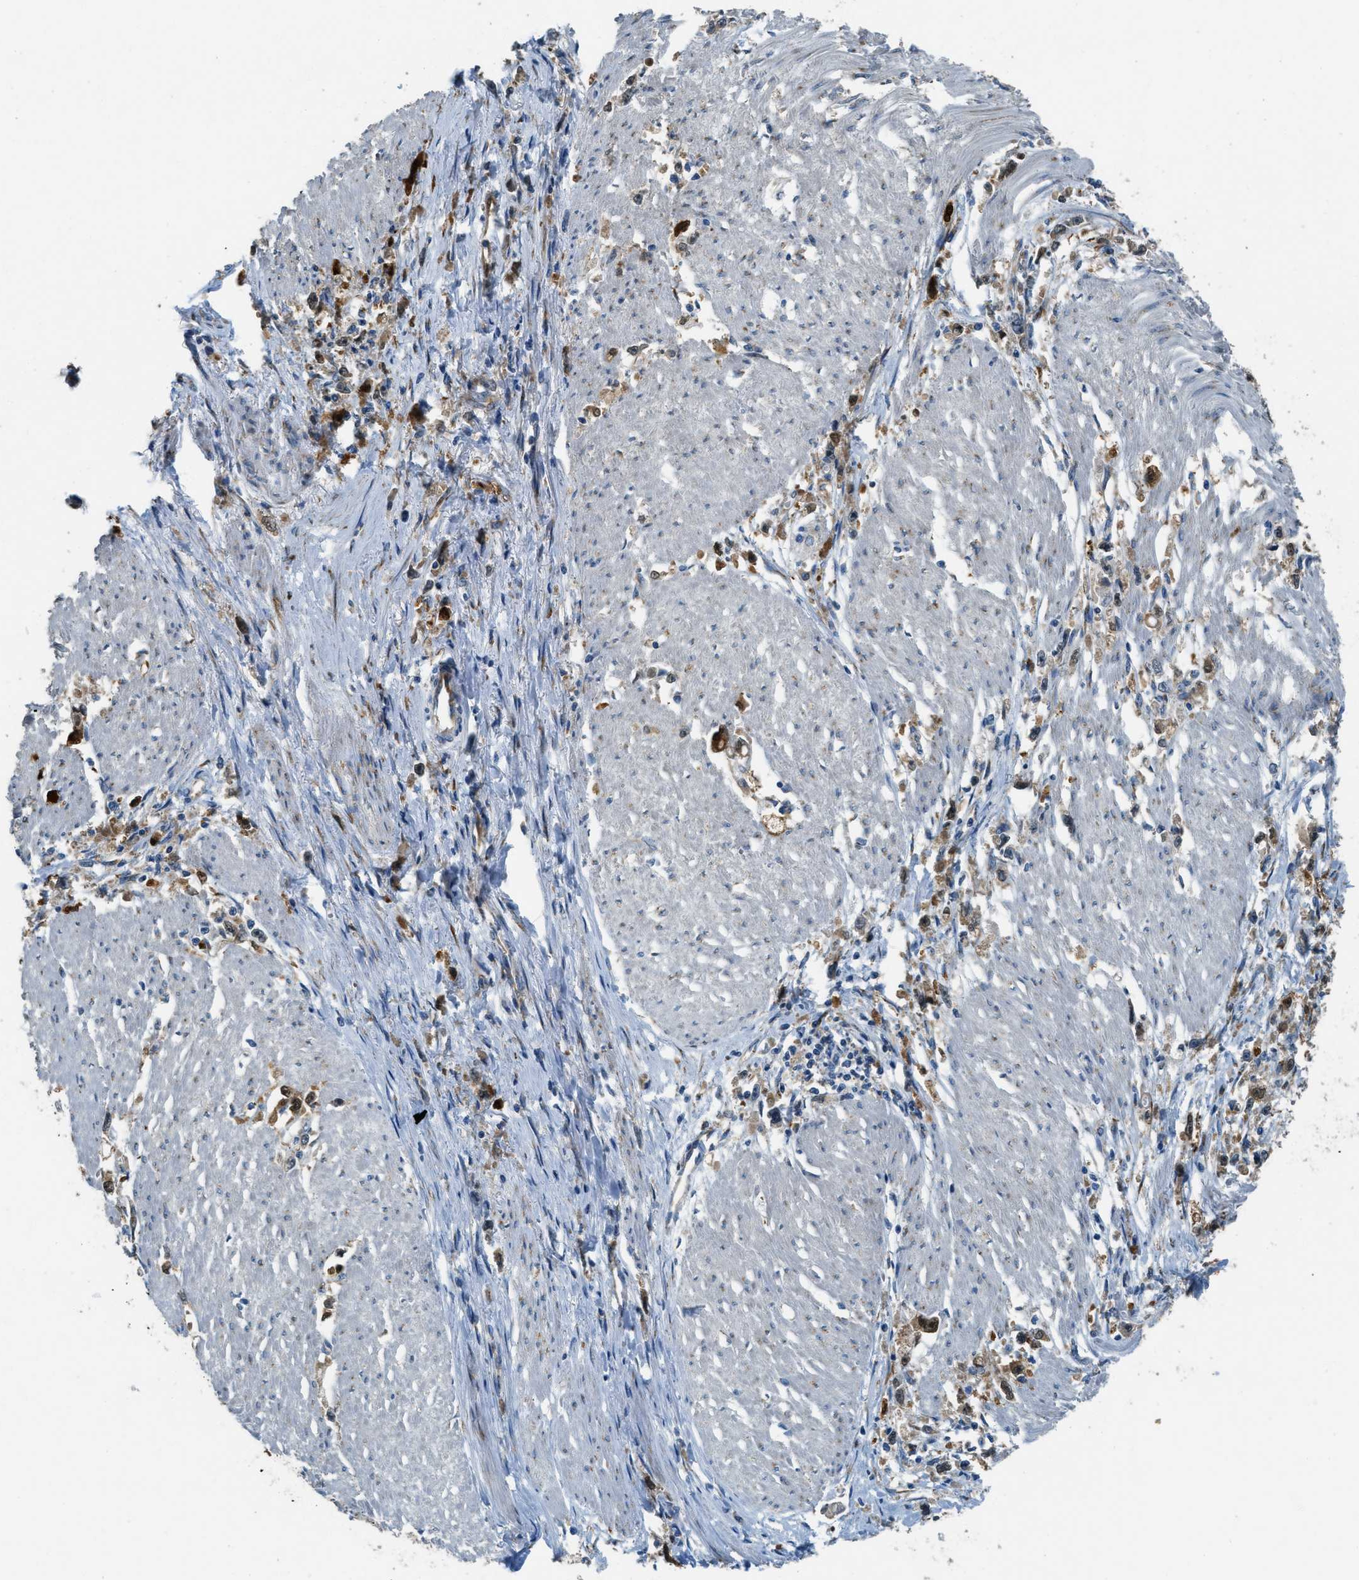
{"staining": {"intensity": "strong", "quantity": "25%-75%", "location": "cytoplasmic/membranous,nuclear"}, "tissue": "stomach cancer", "cell_type": "Tumor cells", "image_type": "cancer", "snomed": [{"axis": "morphology", "description": "Adenocarcinoma, NOS"}, {"axis": "topography", "description": "Stomach"}], "caption": "A photomicrograph of stomach cancer stained for a protein demonstrates strong cytoplasmic/membranous and nuclear brown staining in tumor cells.", "gene": "GIMAP8", "patient": {"sex": "female", "age": 59}}